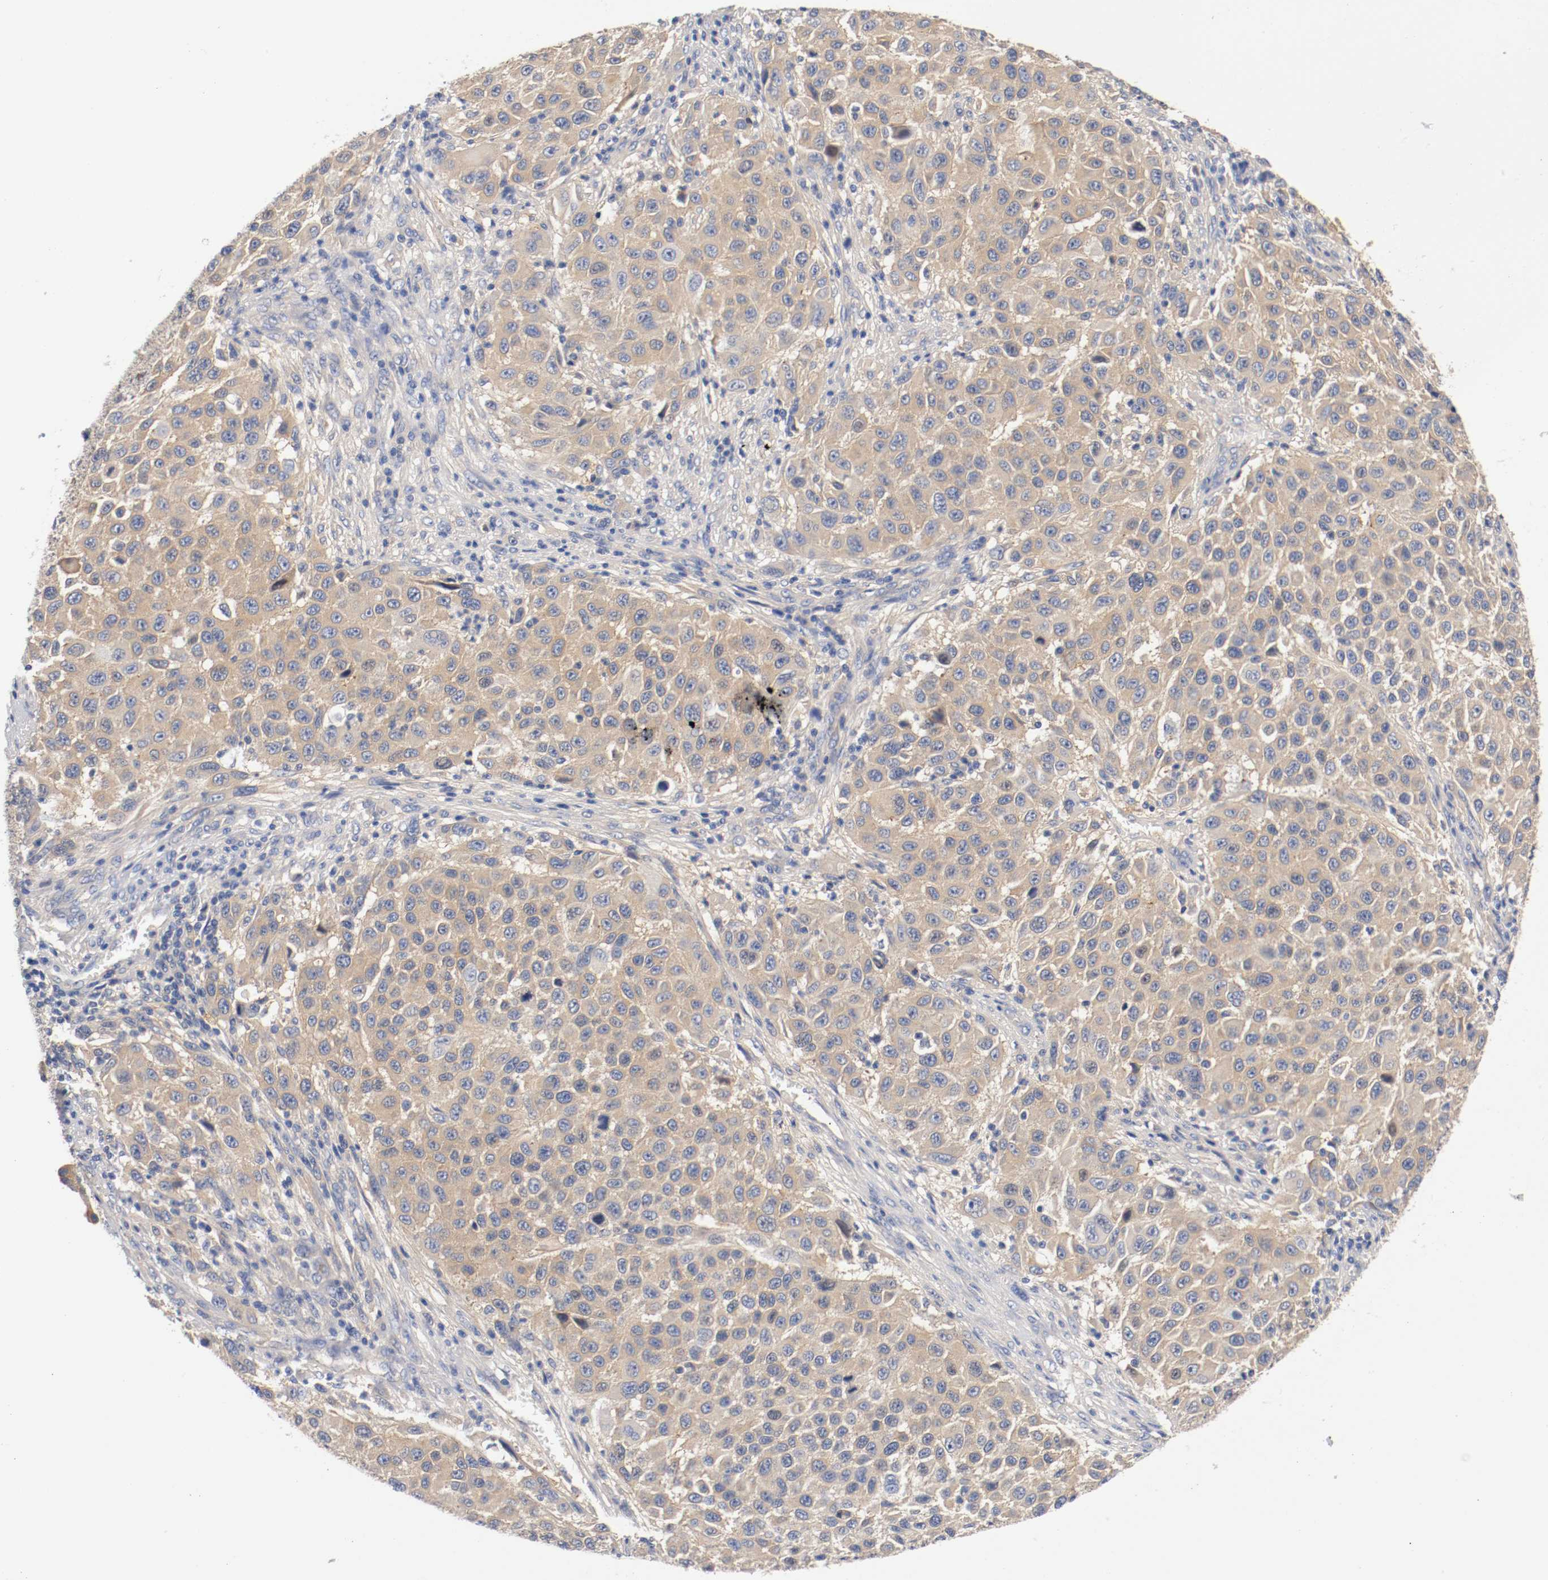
{"staining": {"intensity": "moderate", "quantity": ">75%", "location": "cytoplasmic/membranous"}, "tissue": "melanoma", "cell_type": "Tumor cells", "image_type": "cancer", "snomed": [{"axis": "morphology", "description": "Malignant melanoma, Metastatic site"}, {"axis": "topography", "description": "Lymph node"}], "caption": "Melanoma tissue reveals moderate cytoplasmic/membranous positivity in about >75% of tumor cells The staining was performed using DAB, with brown indicating positive protein expression. Nuclei are stained blue with hematoxylin.", "gene": "HGS", "patient": {"sex": "male", "age": 61}}